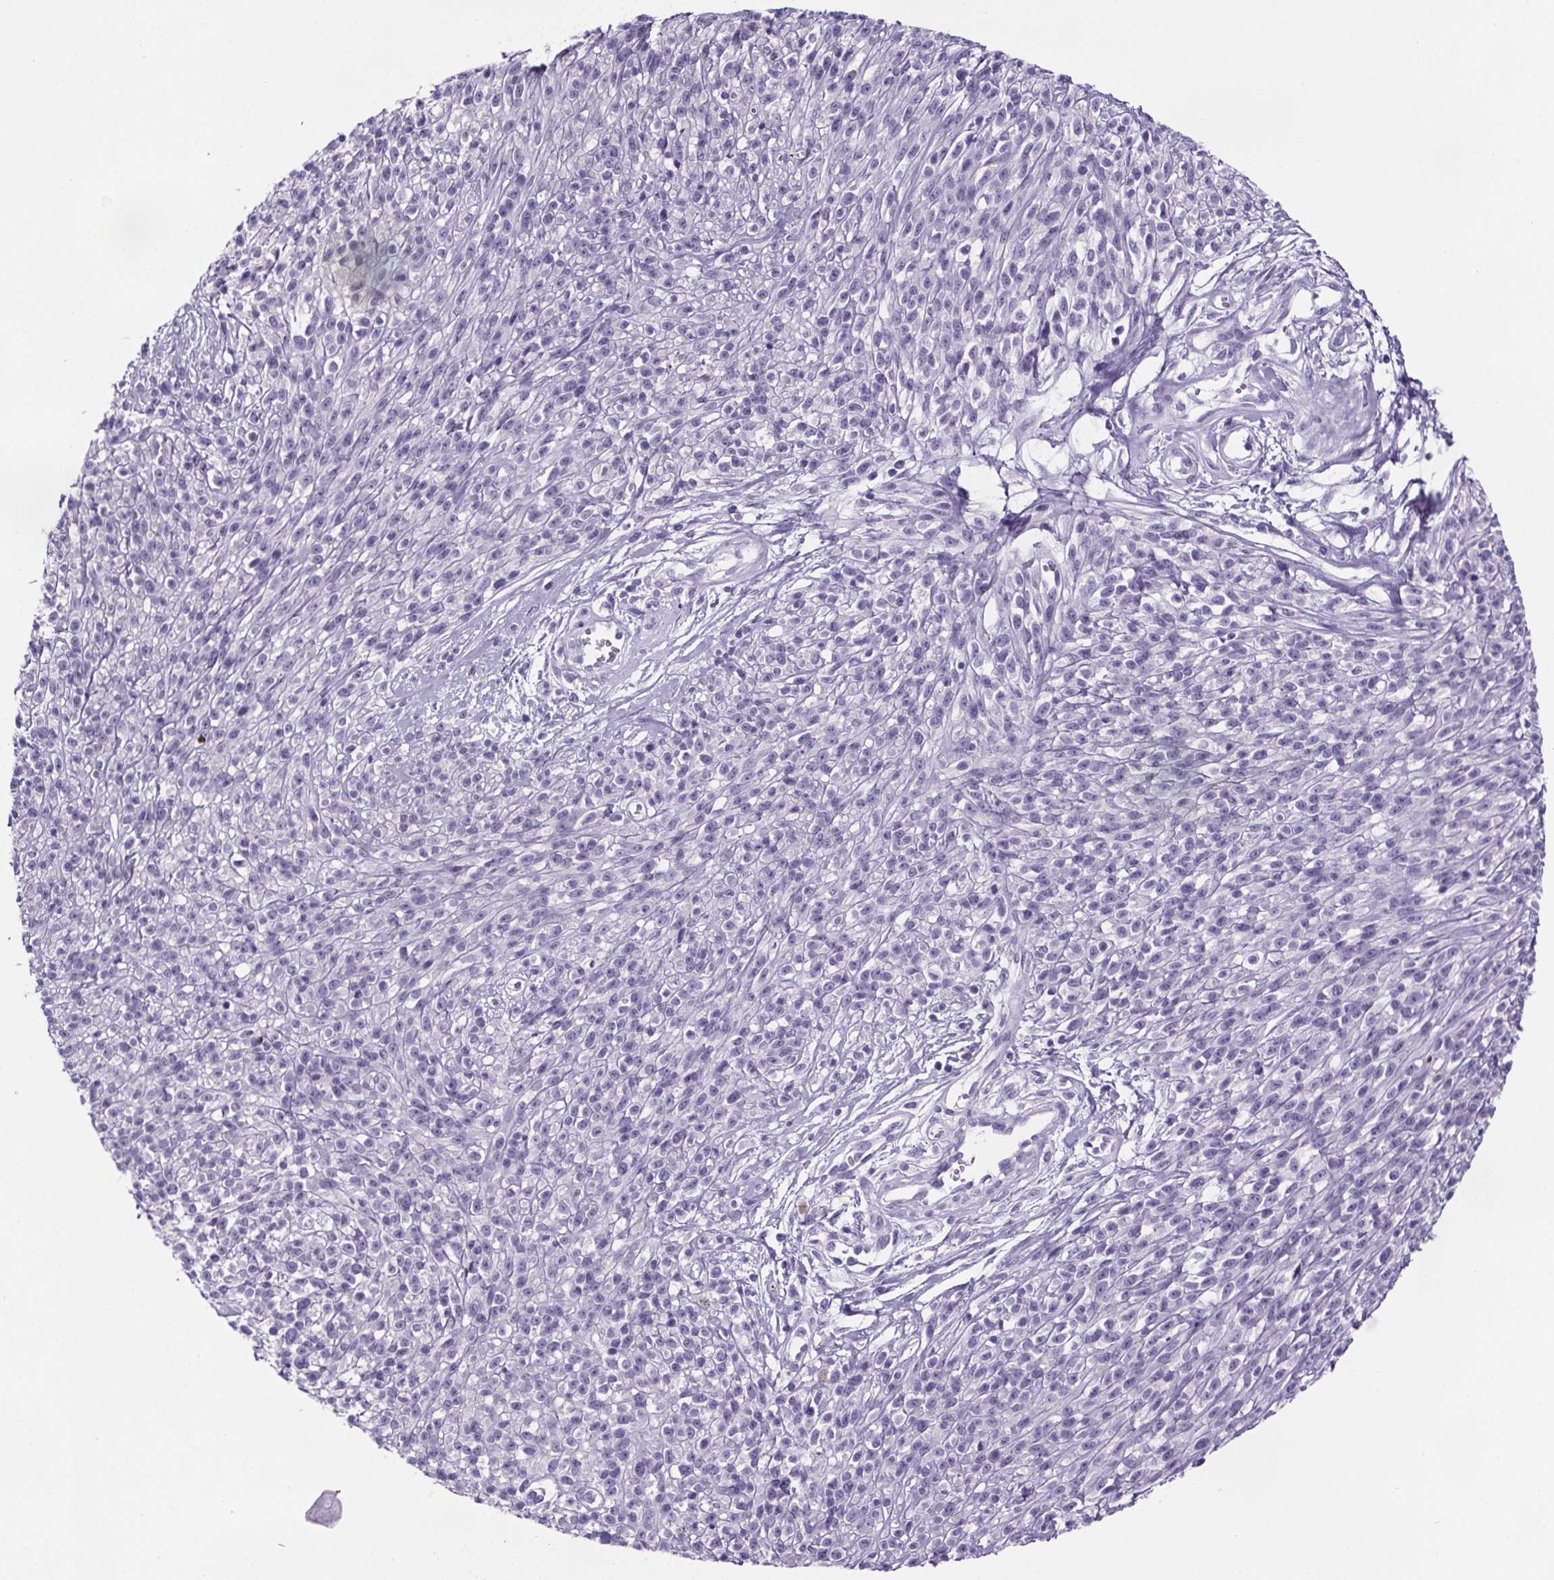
{"staining": {"intensity": "negative", "quantity": "none", "location": "none"}, "tissue": "melanoma", "cell_type": "Tumor cells", "image_type": "cancer", "snomed": [{"axis": "morphology", "description": "Malignant melanoma, NOS"}, {"axis": "topography", "description": "Skin"}, {"axis": "topography", "description": "Skin of trunk"}], "caption": "High power microscopy histopathology image of an immunohistochemistry (IHC) image of melanoma, revealing no significant positivity in tumor cells.", "gene": "CUBN", "patient": {"sex": "male", "age": 74}}